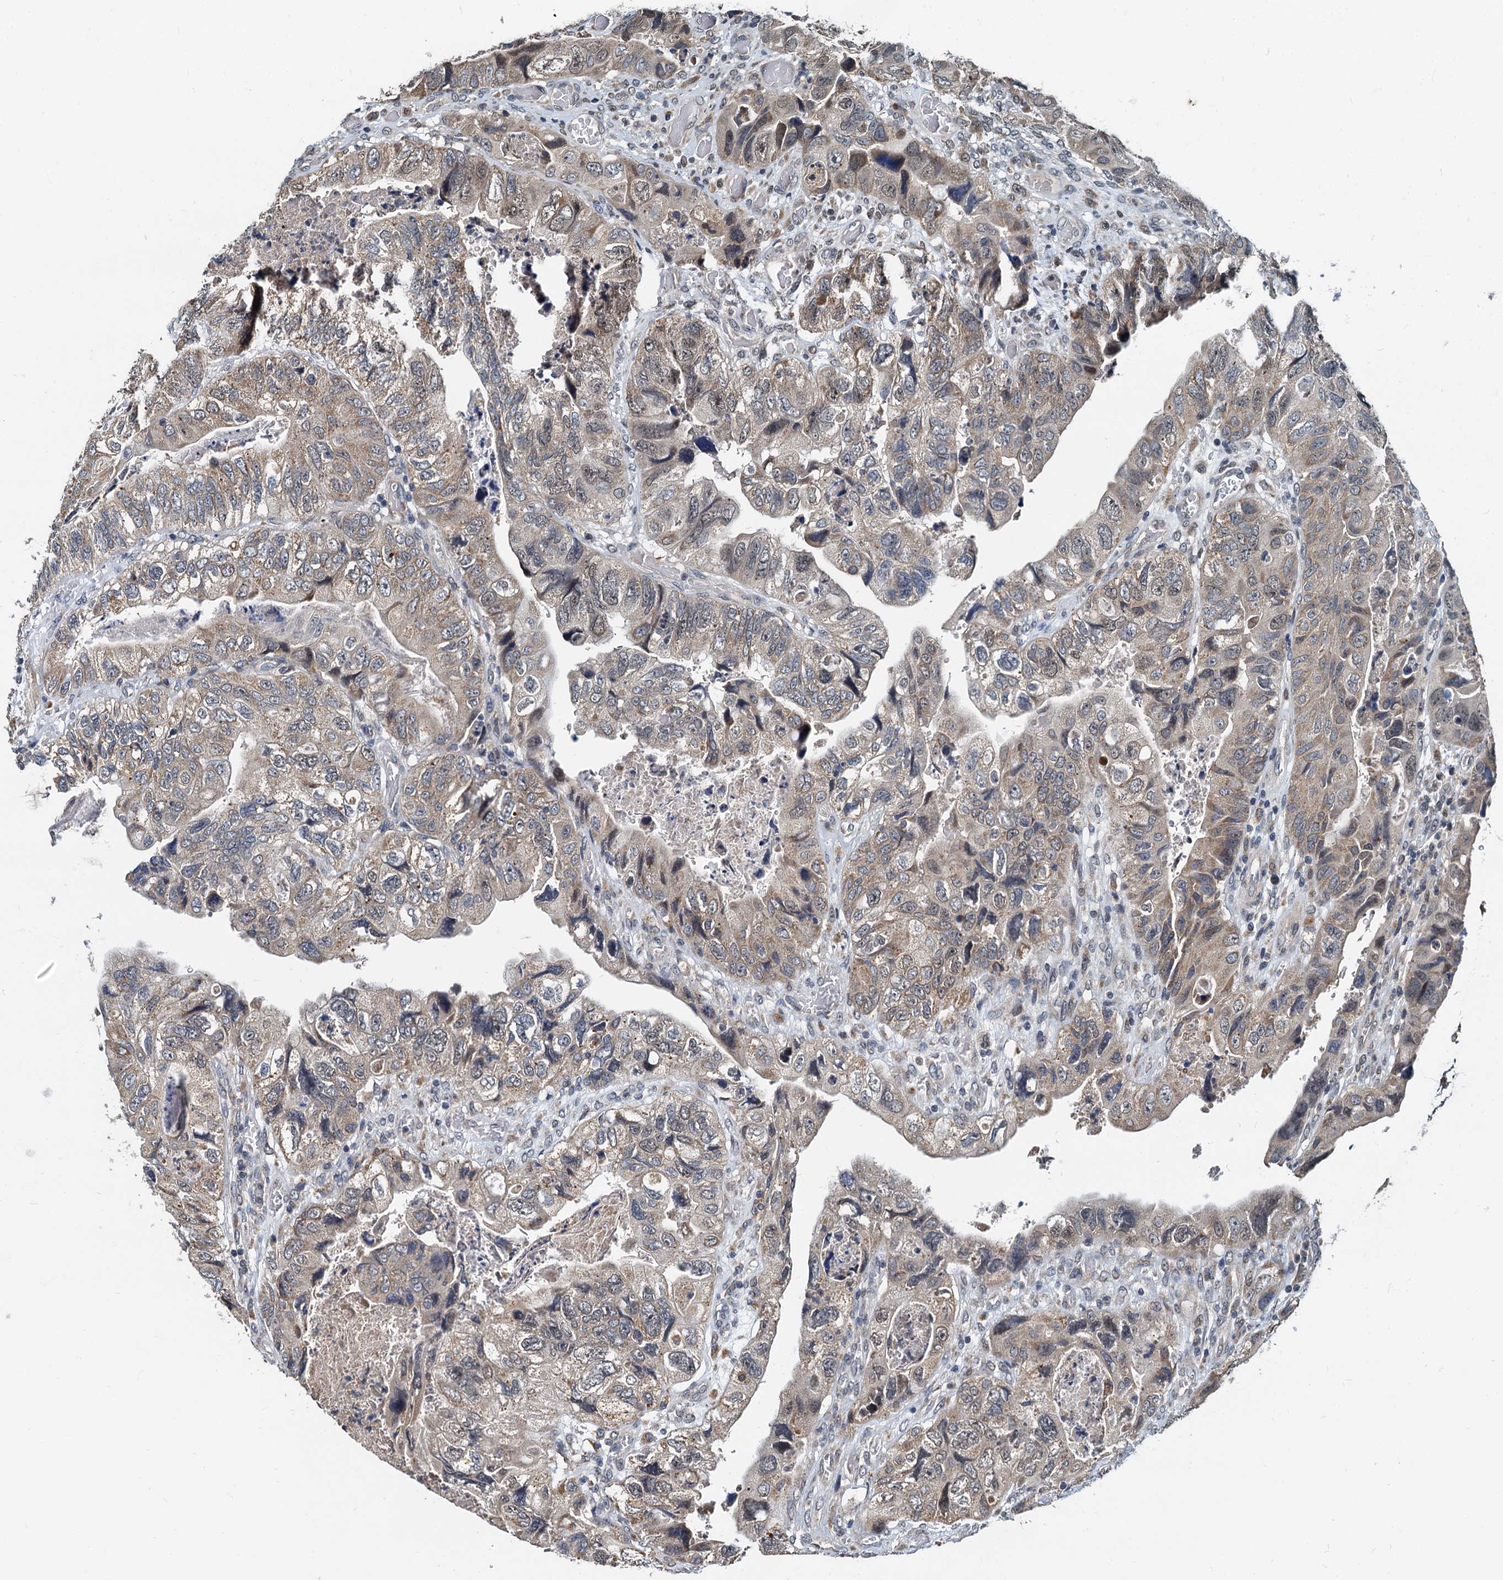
{"staining": {"intensity": "weak", "quantity": "25%-75%", "location": "cytoplasmic/membranous"}, "tissue": "colorectal cancer", "cell_type": "Tumor cells", "image_type": "cancer", "snomed": [{"axis": "morphology", "description": "Adenocarcinoma, NOS"}, {"axis": "topography", "description": "Rectum"}], "caption": "Protein analysis of colorectal cancer tissue shows weak cytoplasmic/membranous expression in about 25%-75% of tumor cells.", "gene": "MCMBP", "patient": {"sex": "male", "age": 63}}